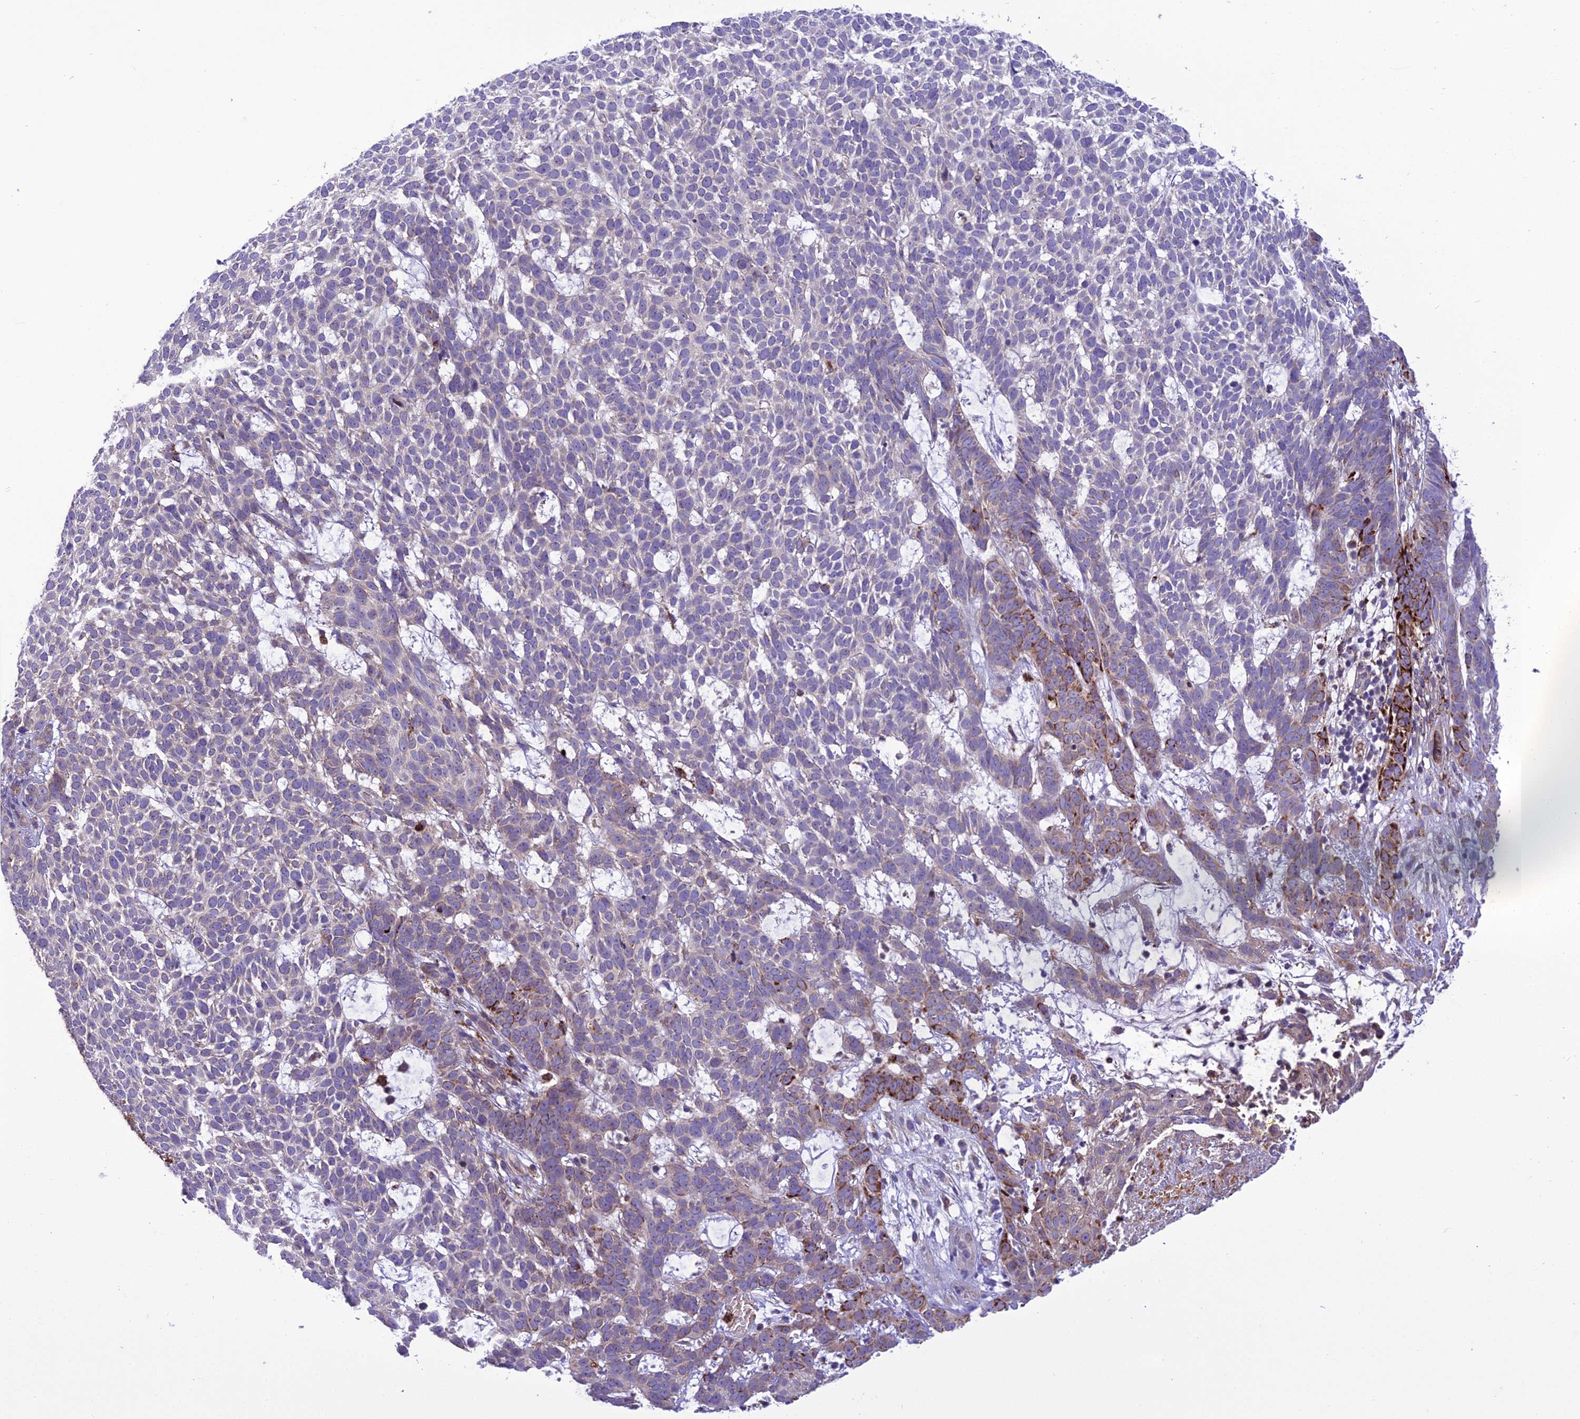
{"staining": {"intensity": "negative", "quantity": "none", "location": "none"}, "tissue": "skin cancer", "cell_type": "Tumor cells", "image_type": "cancer", "snomed": [{"axis": "morphology", "description": "Basal cell carcinoma"}, {"axis": "topography", "description": "Skin"}], "caption": "DAB immunohistochemical staining of skin basal cell carcinoma exhibits no significant positivity in tumor cells.", "gene": "TBC1D24", "patient": {"sex": "female", "age": 78}}